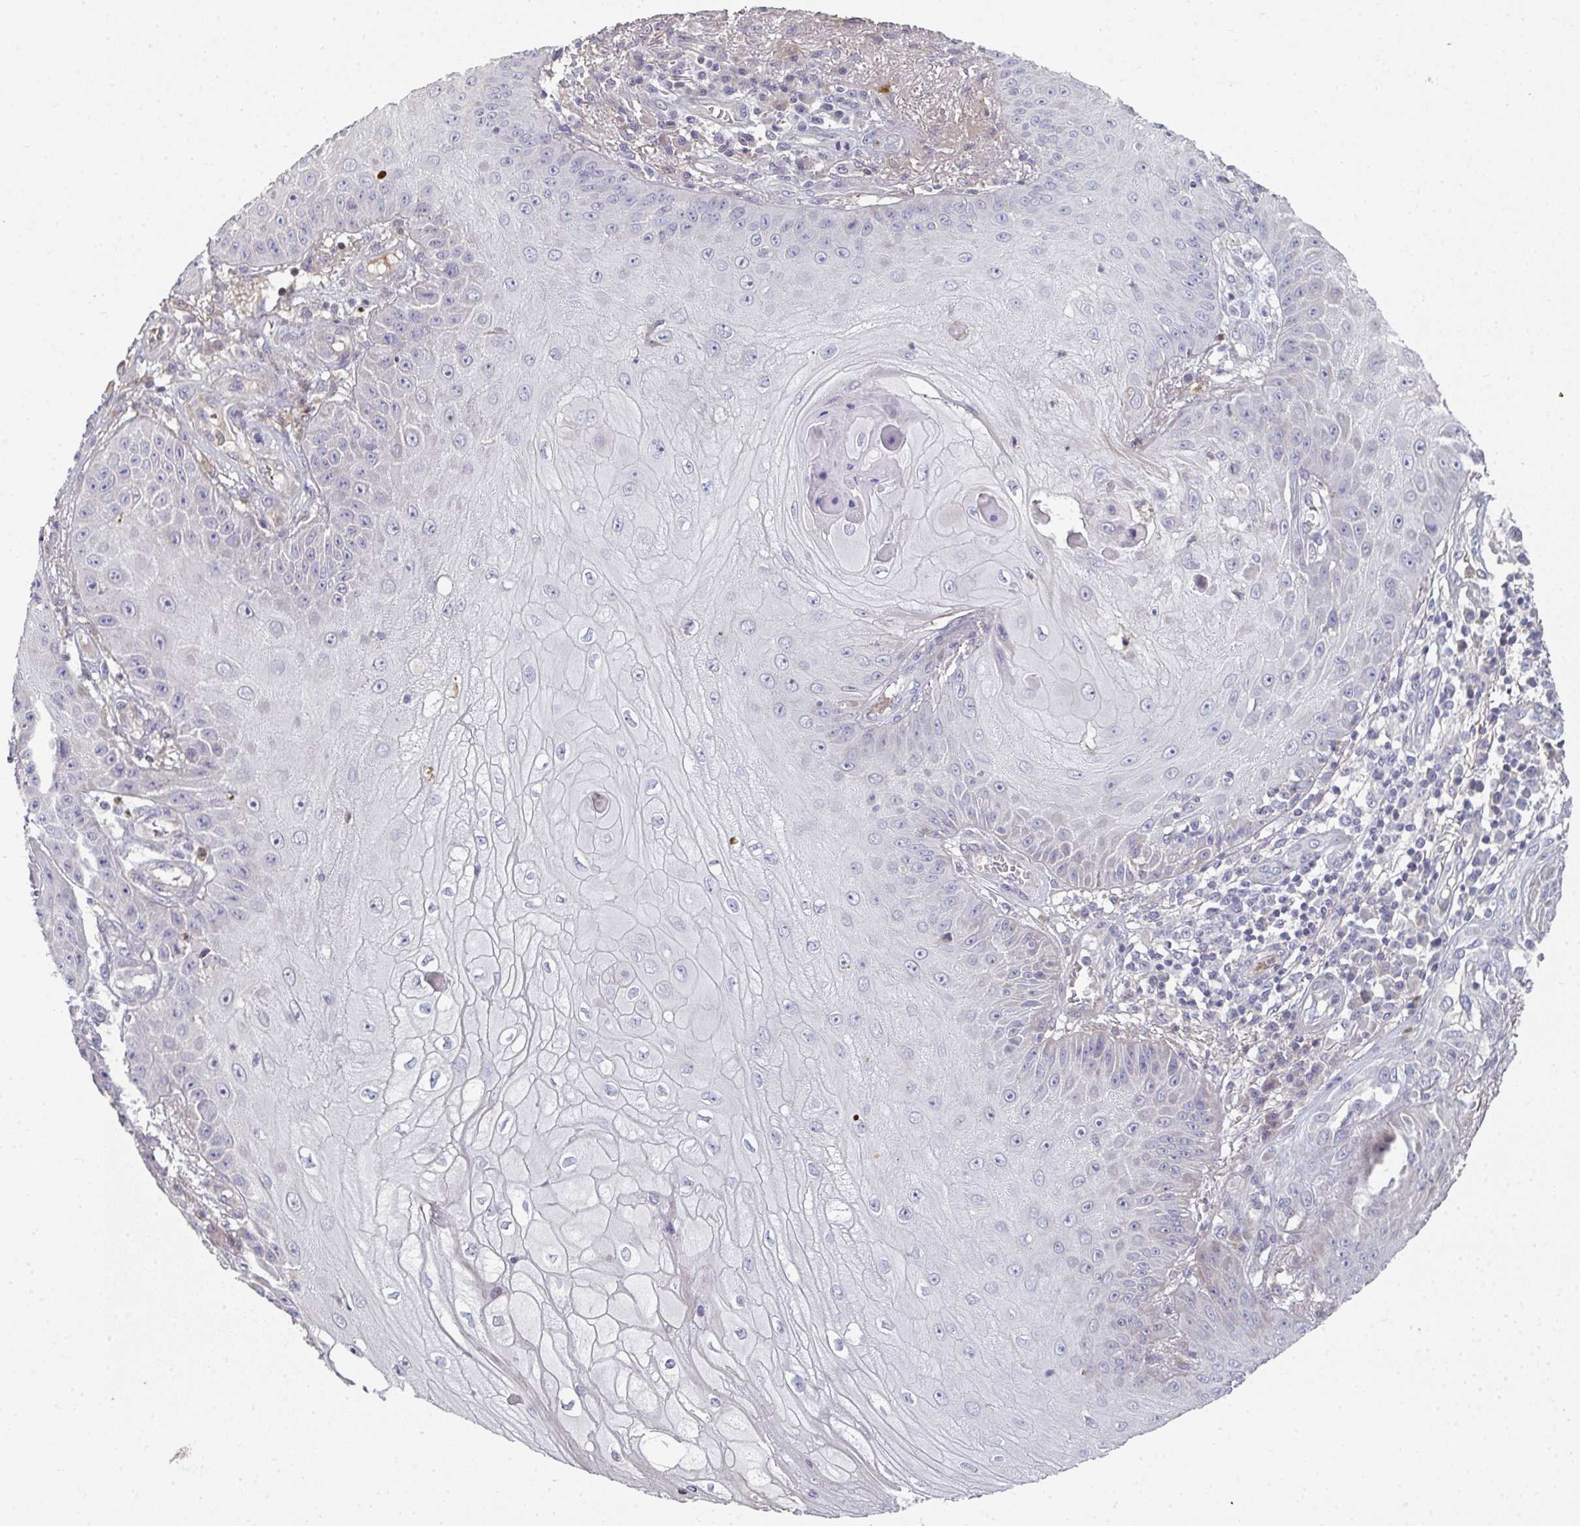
{"staining": {"intensity": "negative", "quantity": "none", "location": "none"}, "tissue": "skin cancer", "cell_type": "Tumor cells", "image_type": "cancer", "snomed": [{"axis": "morphology", "description": "Squamous cell carcinoma, NOS"}, {"axis": "topography", "description": "Skin"}], "caption": "Protein analysis of squamous cell carcinoma (skin) displays no significant staining in tumor cells.", "gene": "A1CF", "patient": {"sex": "male", "age": 70}}